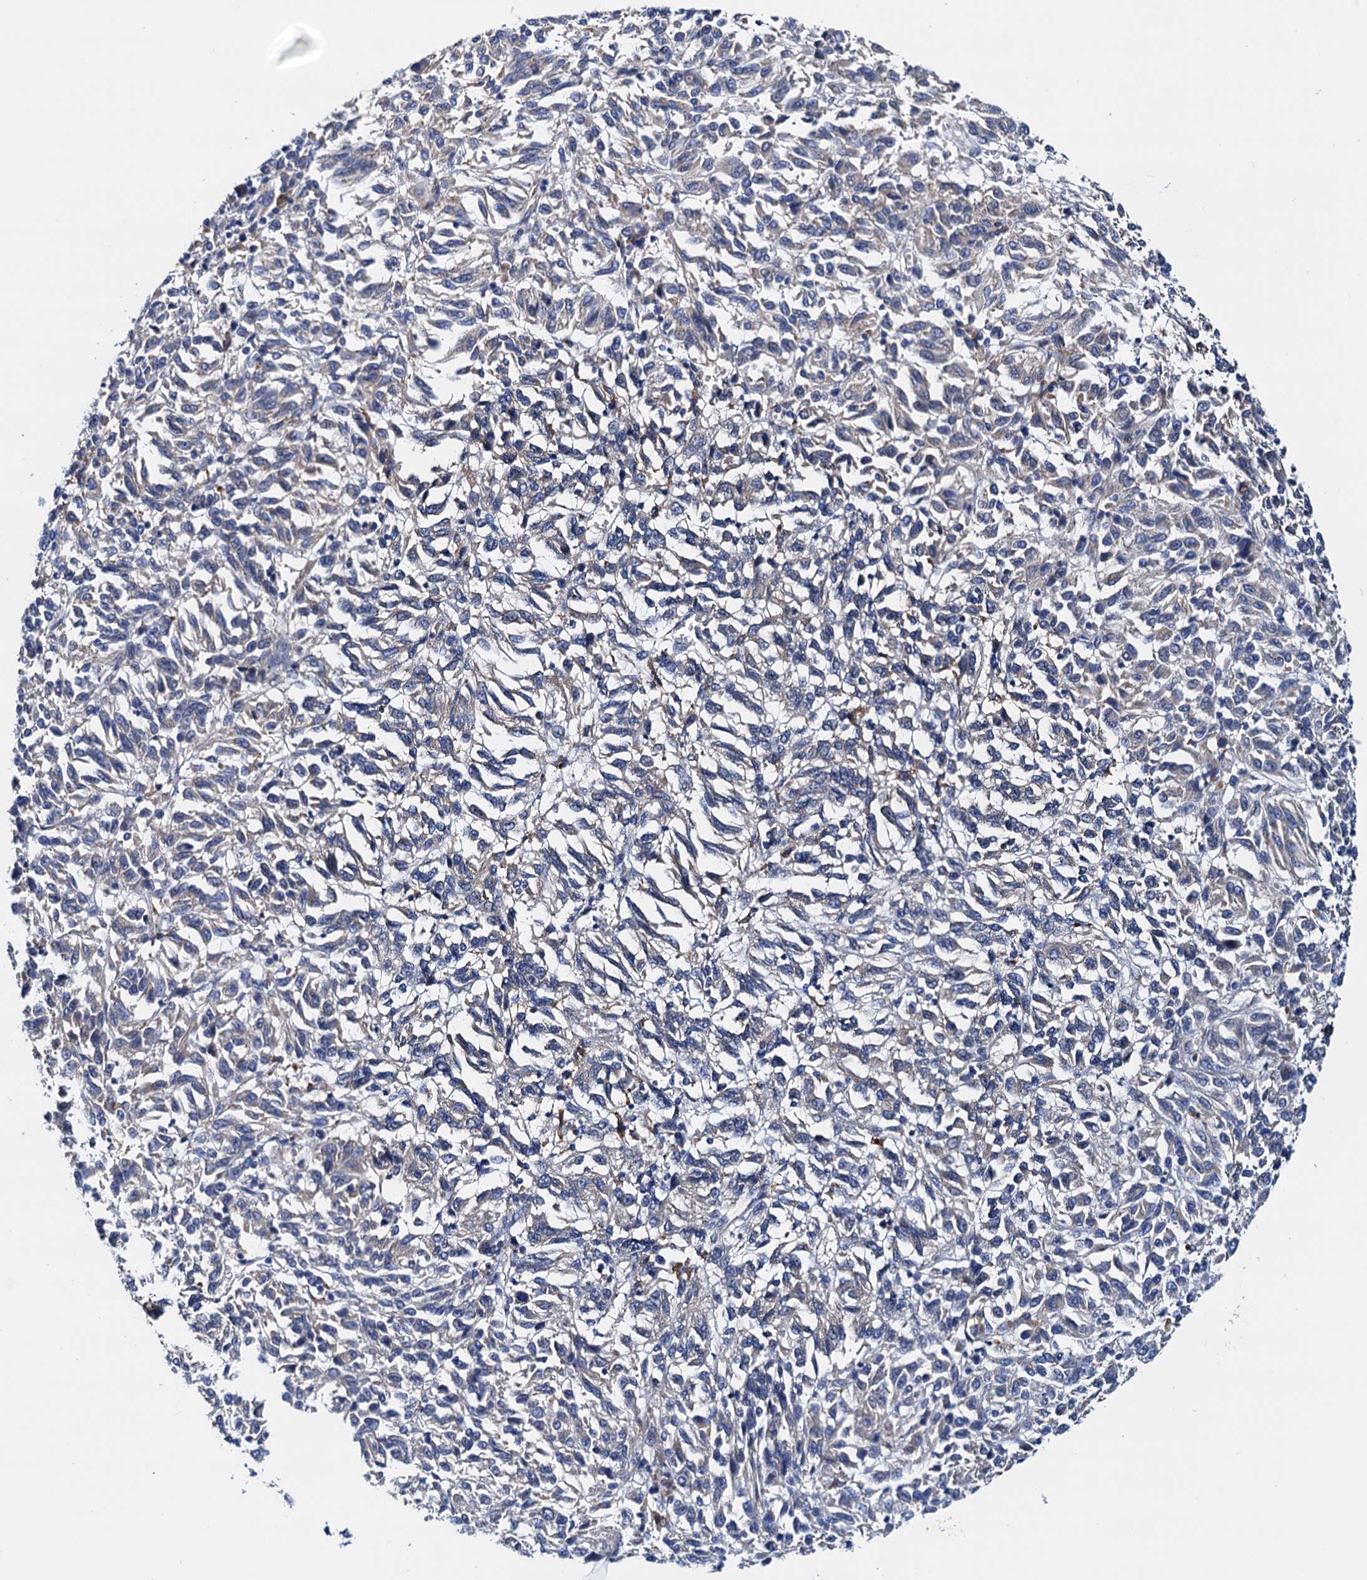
{"staining": {"intensity": "negative", "quantity": "none", "location": "none"}, "tissue": "melanoma", "cell_type": "Tumor cells", "image_type": "cancer", "snomed": [{"axis": "morphology", "description": "Malignant melanoma, Metastatic site"}, {"axis": "topography", "description": "Lung"}], "caption": "IHC photomicrograph of neoplastic tissue: malignant melanoma (metastatic site) stained with DAB (3,3'-diaminobenzidine) shows no significant protein expression in tumor cells. The staining is performed using DAB brown chromogen with nuclei counter-stained in using hematoxylin.", "gene": "RASSF9", "patient": {"sex": "male", "age": 64}}